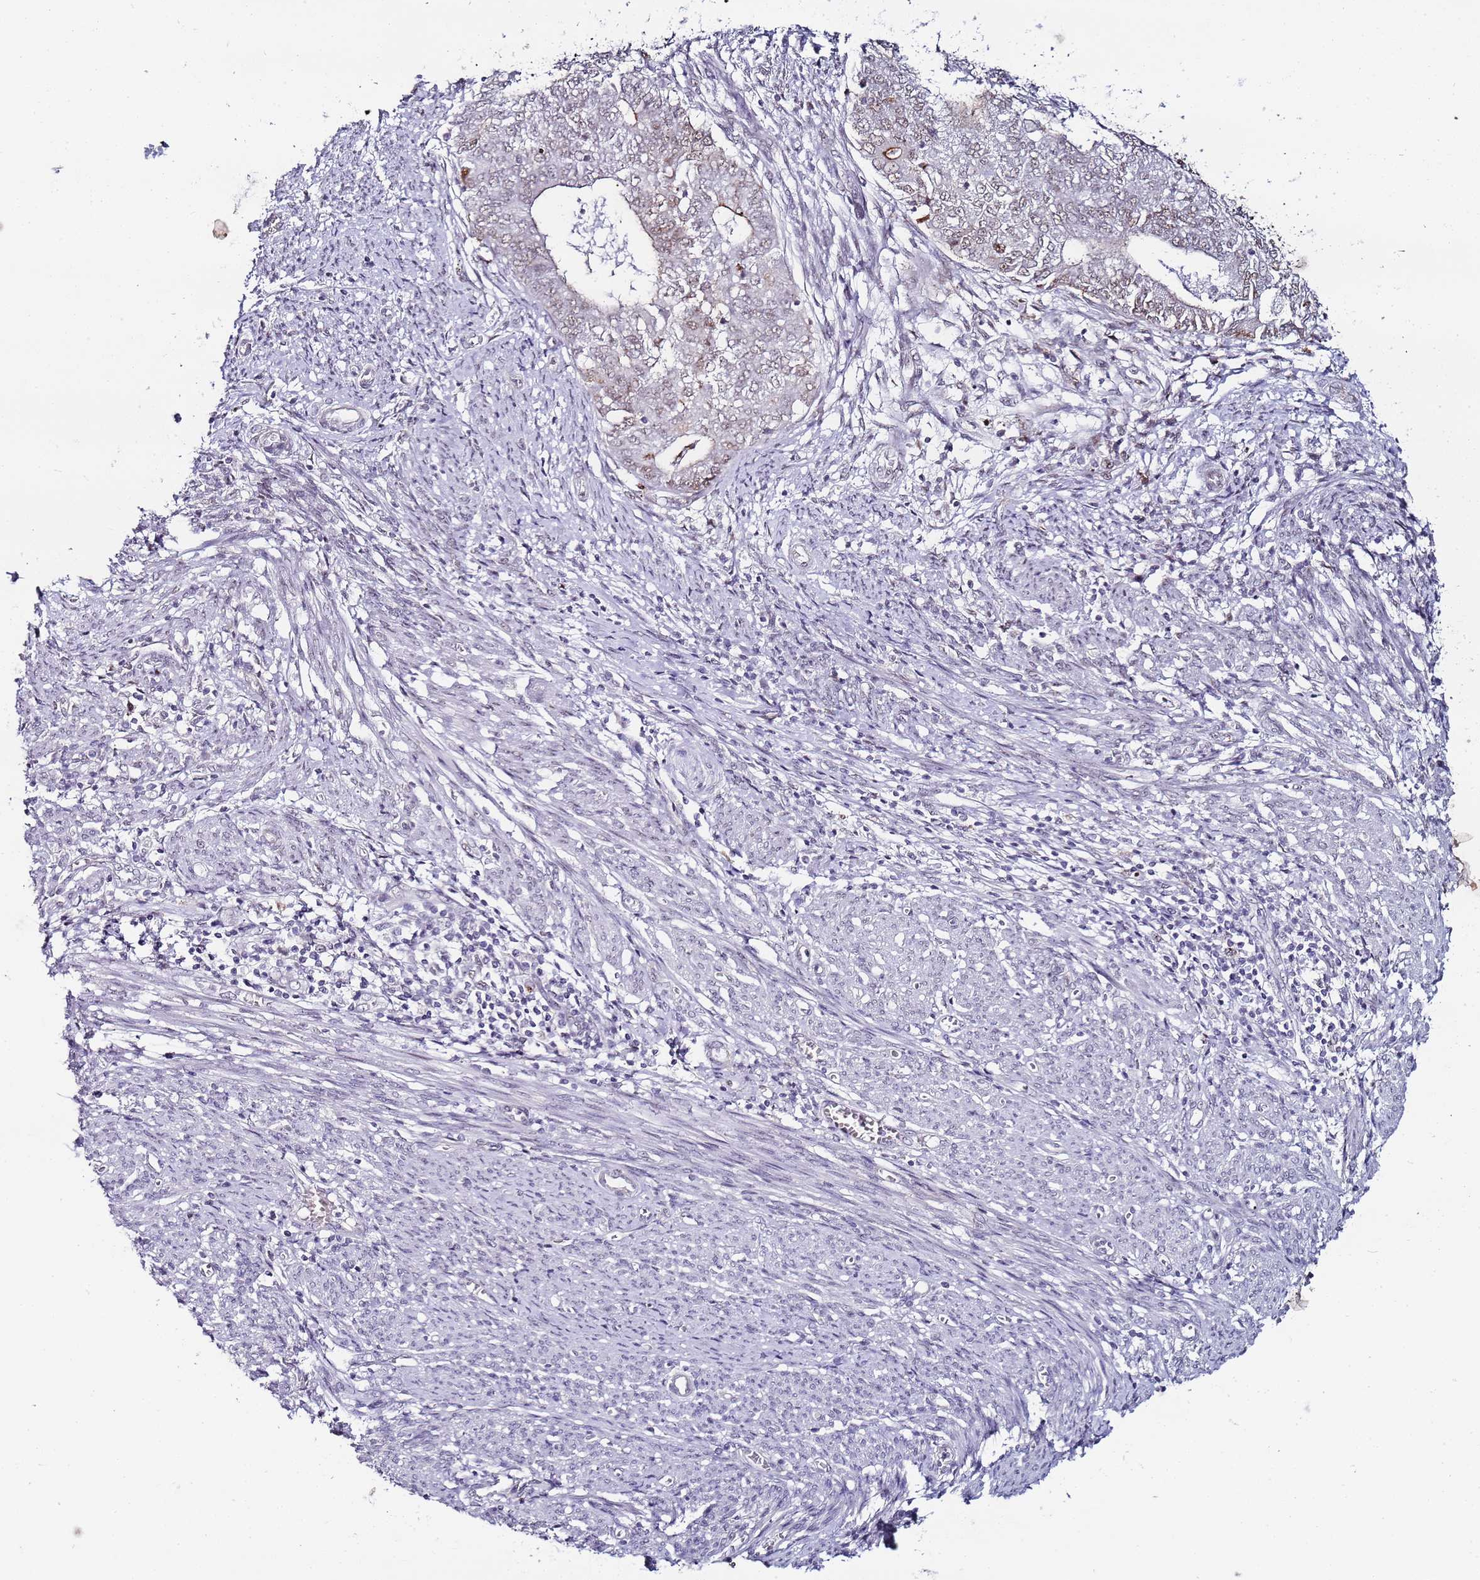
{"staining": {"intensity": "moderate", "quantity": "25%-75%", "location": "nuclear"}, "tissue": "endometrial cancer", "cell_type": "Tumor cells", "image_type": "cancer", "snomed": [{"axis": "morphology", "description": "Adenocarcinoma, NOS"}, {"axis": "topography", "description": "Endometrium"}], "caption": "Immunohistochemical staining of adenocarcinoma (endometrial) displays moderate nuclear protein staining in about 25%-75% of tumor cells.", "gene": "PSMA7", "patient": {"sex": "female", "age": 62}}